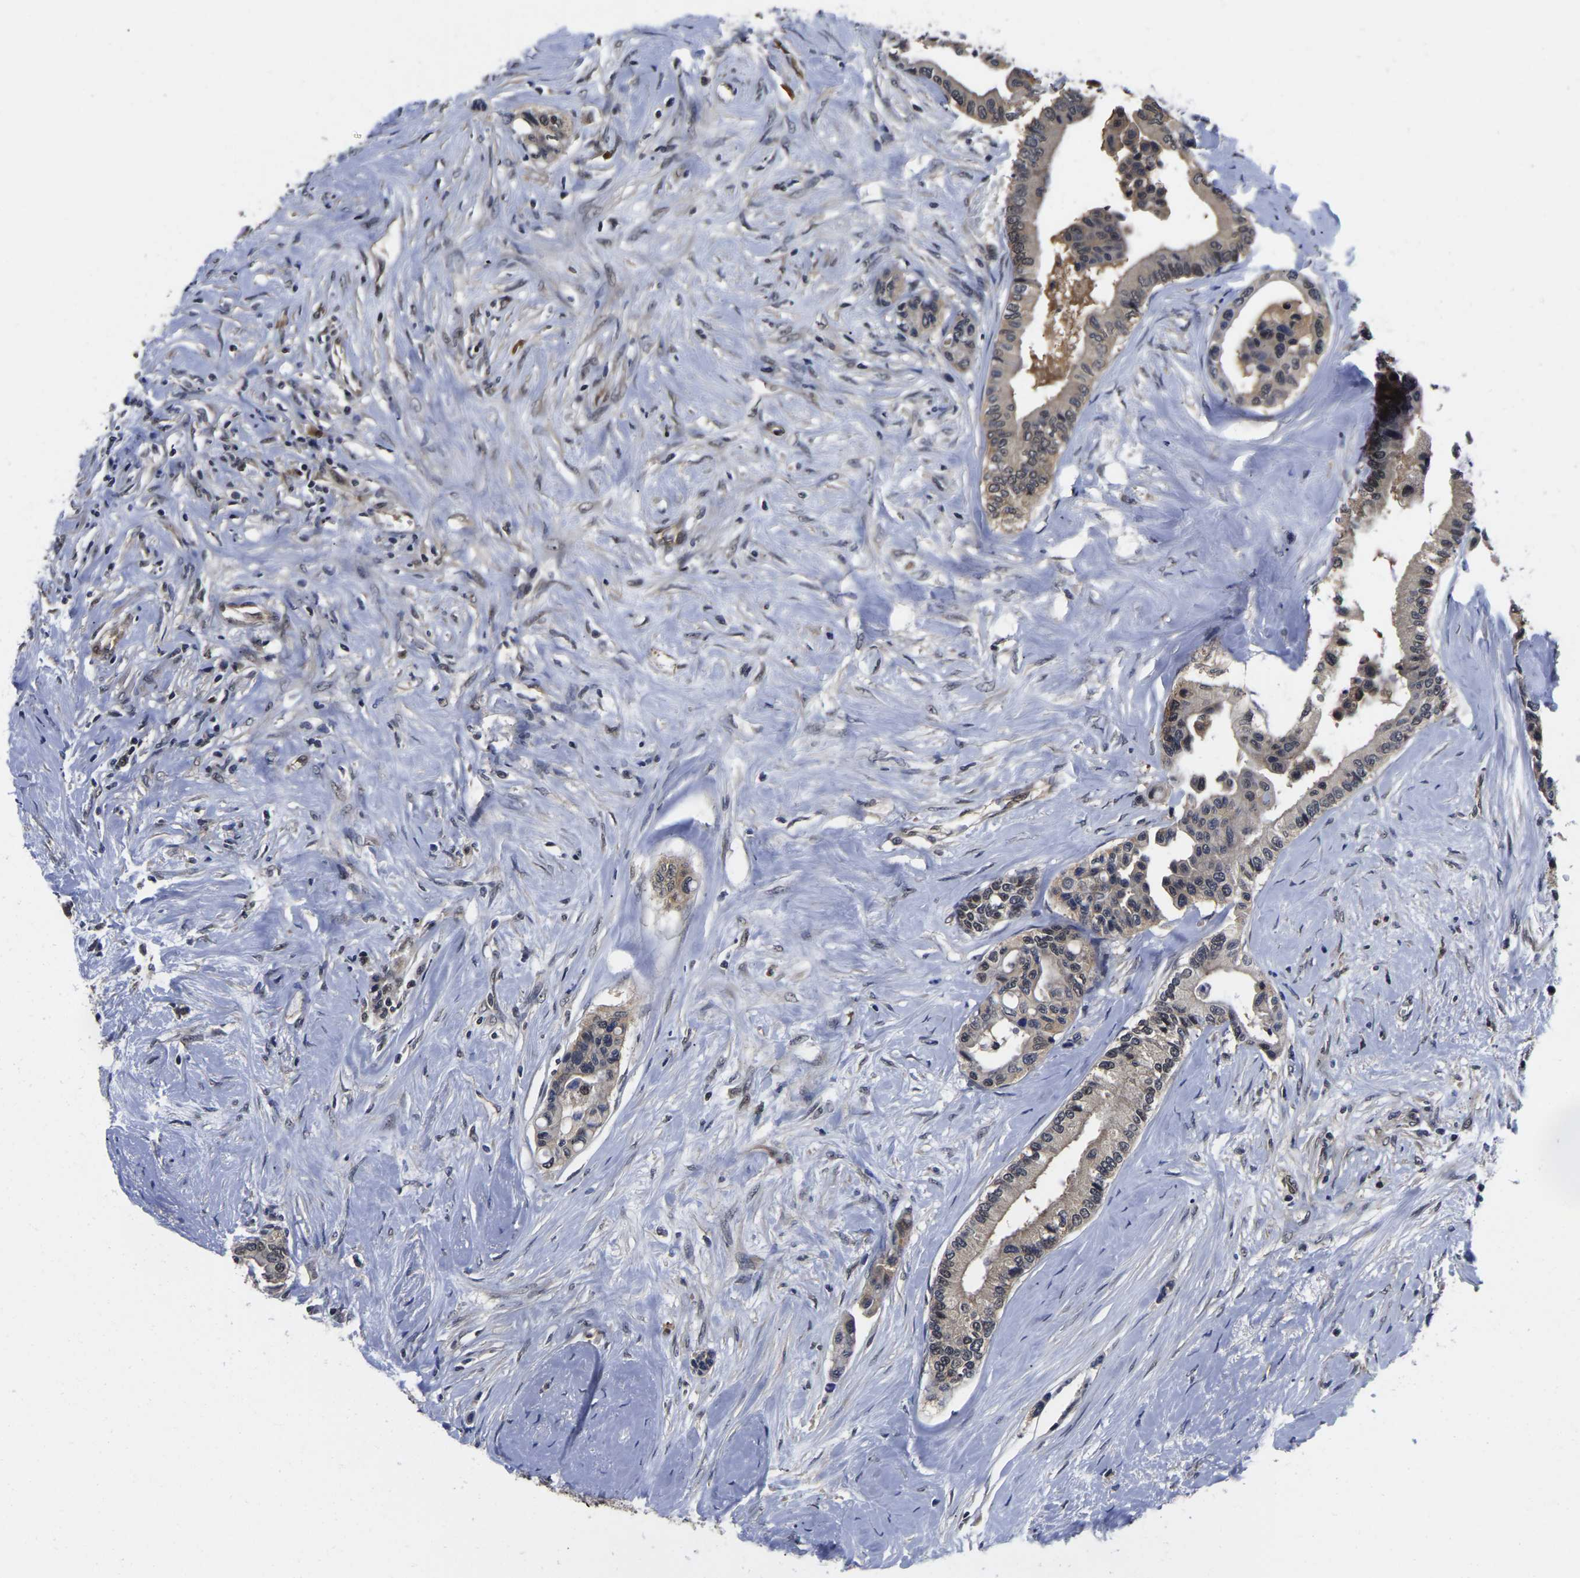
{"staining": {"intensity": "weak", "quantity": "25%-75%", "location": "nuclear"}, "tissue": "colorectal cancer", "cell_type": "Tumor cells", "image_type": "cancer", "snomed": [{"axis": "morphology", "description": "Normal tissue, NOS"}, {"axis": "morphology", "description": "Adenocarcinoma, NOS"}, {"axis": "topography", "description": "Colon"}], "caption": "Brown immunohistochemical staining in adenocarcinoma (colorectal) shows weak nuclear expression in about 25%-75% of tumor cells.", "gene": "MCOLN2", "patient": {"sex": "male", "age": 82}}